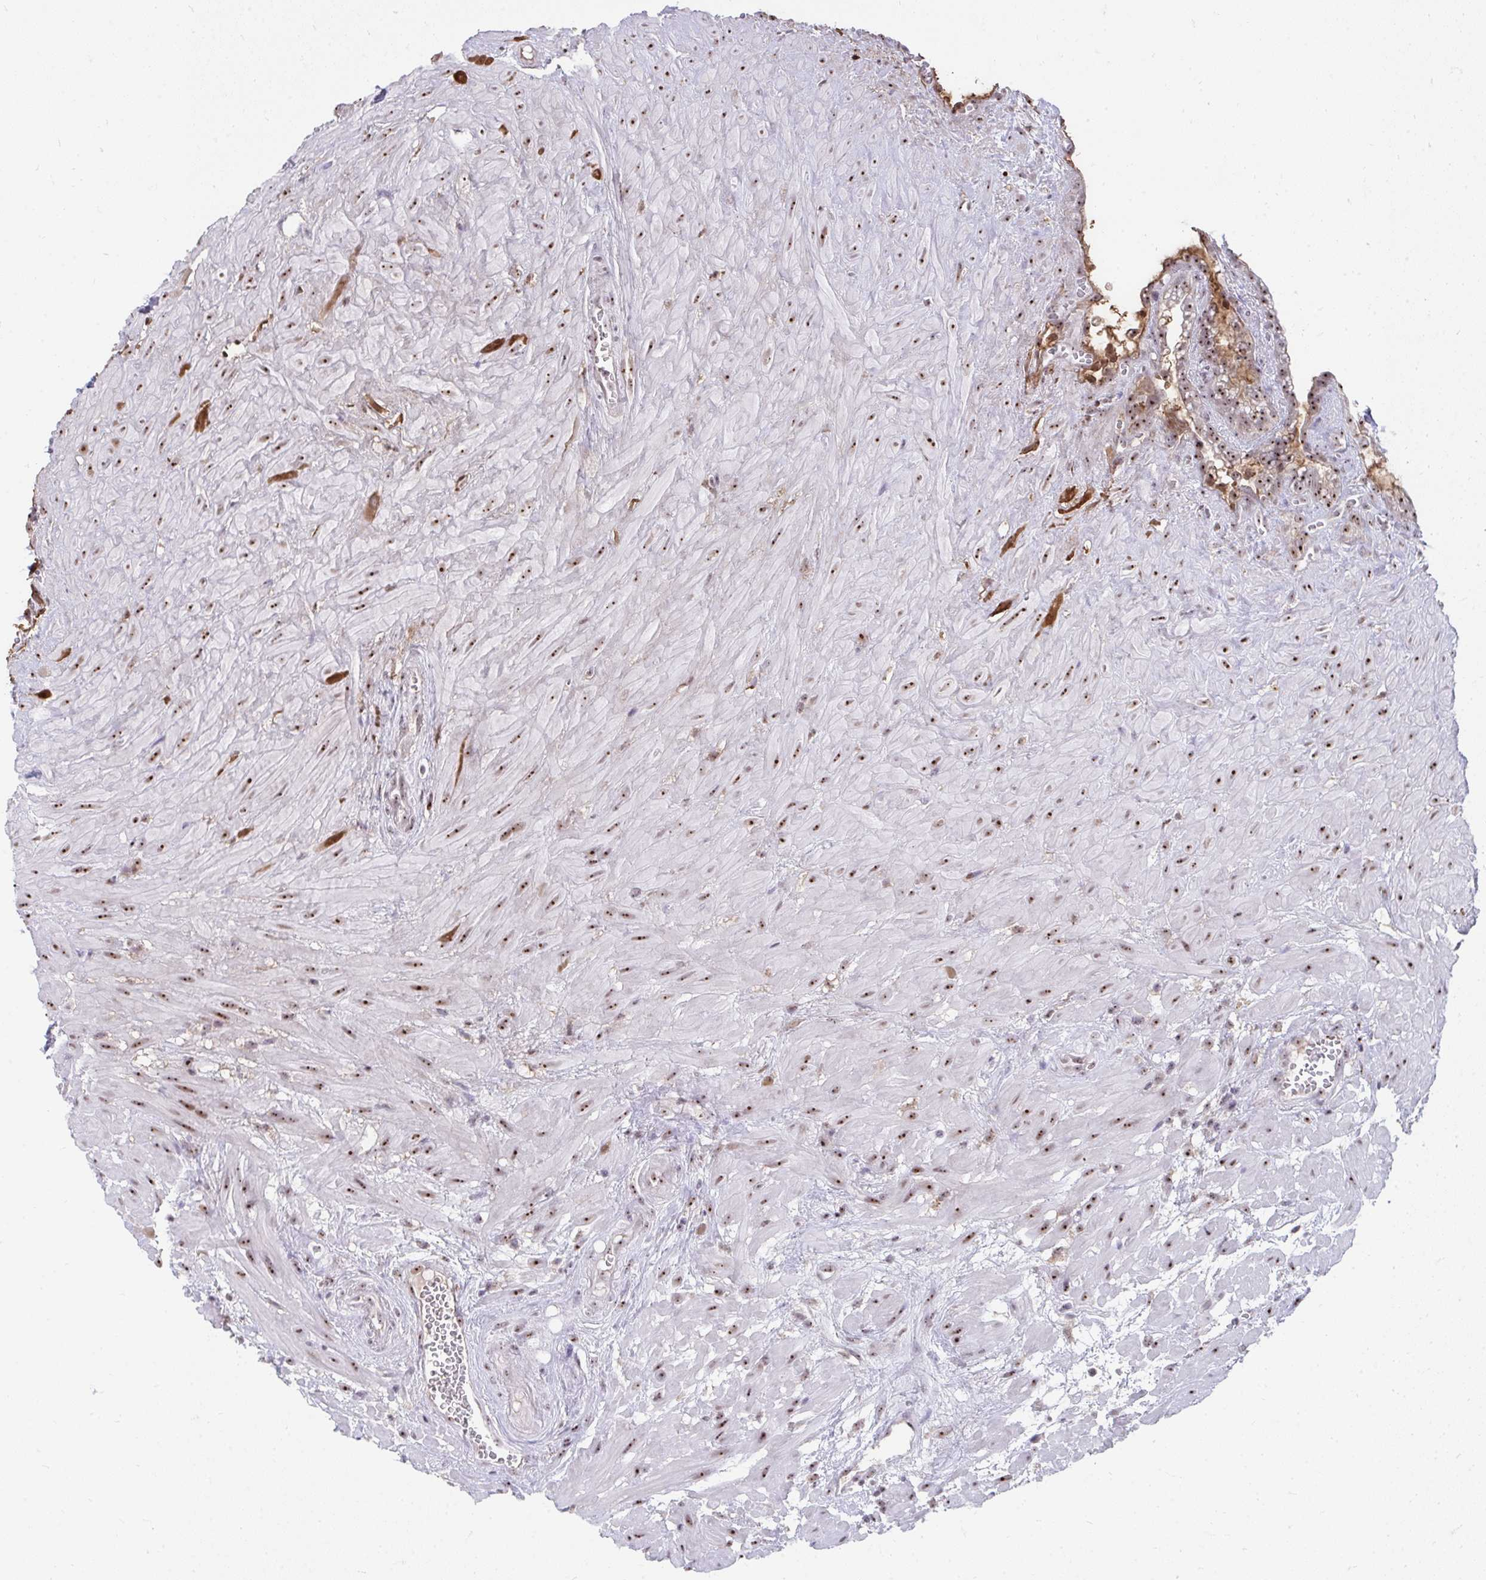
{"staining": {"intensity": "moderate", "quantity": ">75%", "location": "nuclear"}, "tissue": "seminal vesicle", "cell_type": "Glandular cells", "image_type": "normal", "snomed": [{"axis": "morphology", "description": "Normal tissue, NOS"}, {"axis": "topography", "description": "Seminal veicle"}], "caption": "Immunohistochemistry of normal human seminal vesicle shows medium levels of moderate nuclear expression in about >75% of glandular cells.", "gene": "HIRA", "patient": {"sex": "male", "age": 76}}